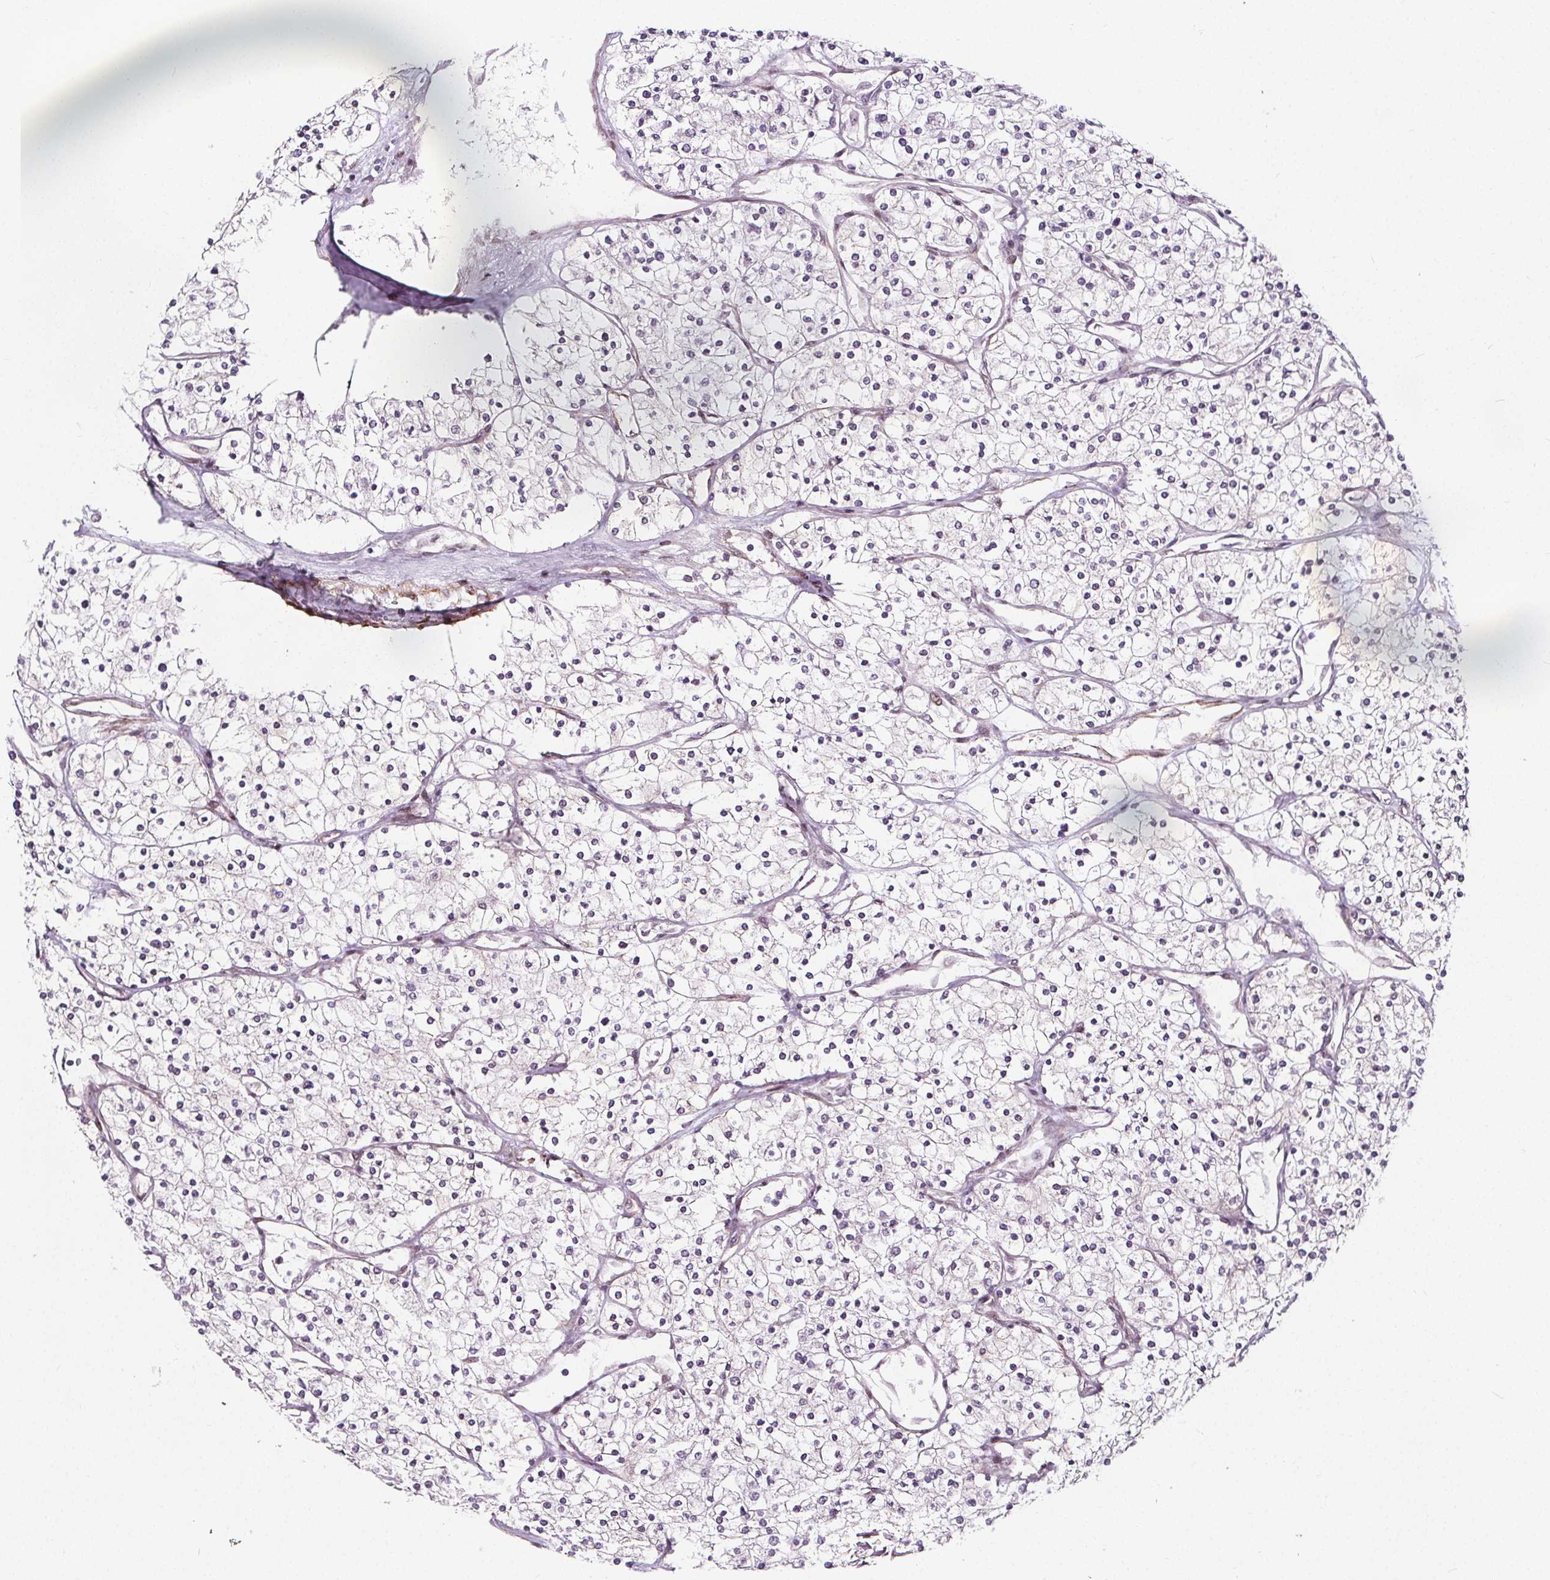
{"staining": {"intensity": "negative", "quantity": "none", "location": "none"}, "tissue": "renal cancer", "cell_type": "Tumor cells", "image_type": "cancer", "snomed": [{"axis": "morphology", "description": "Adenocarcinoma, NOS"}, {"axis": "topography", "description": "Kidney"}], "caption": "DAB (3,3'-diaminobenzidine) immunohistochemical staining of renal cancer (adenocarcinoma) exhibits no significant staining in tumor cells. Brightfield microscopy of immunohistochemistry stained with DAB (brown) and hematoxylin (blue), captured at high magnification.", "gene": "HAS1", "patient": {"sex": "male", "age": 80}}